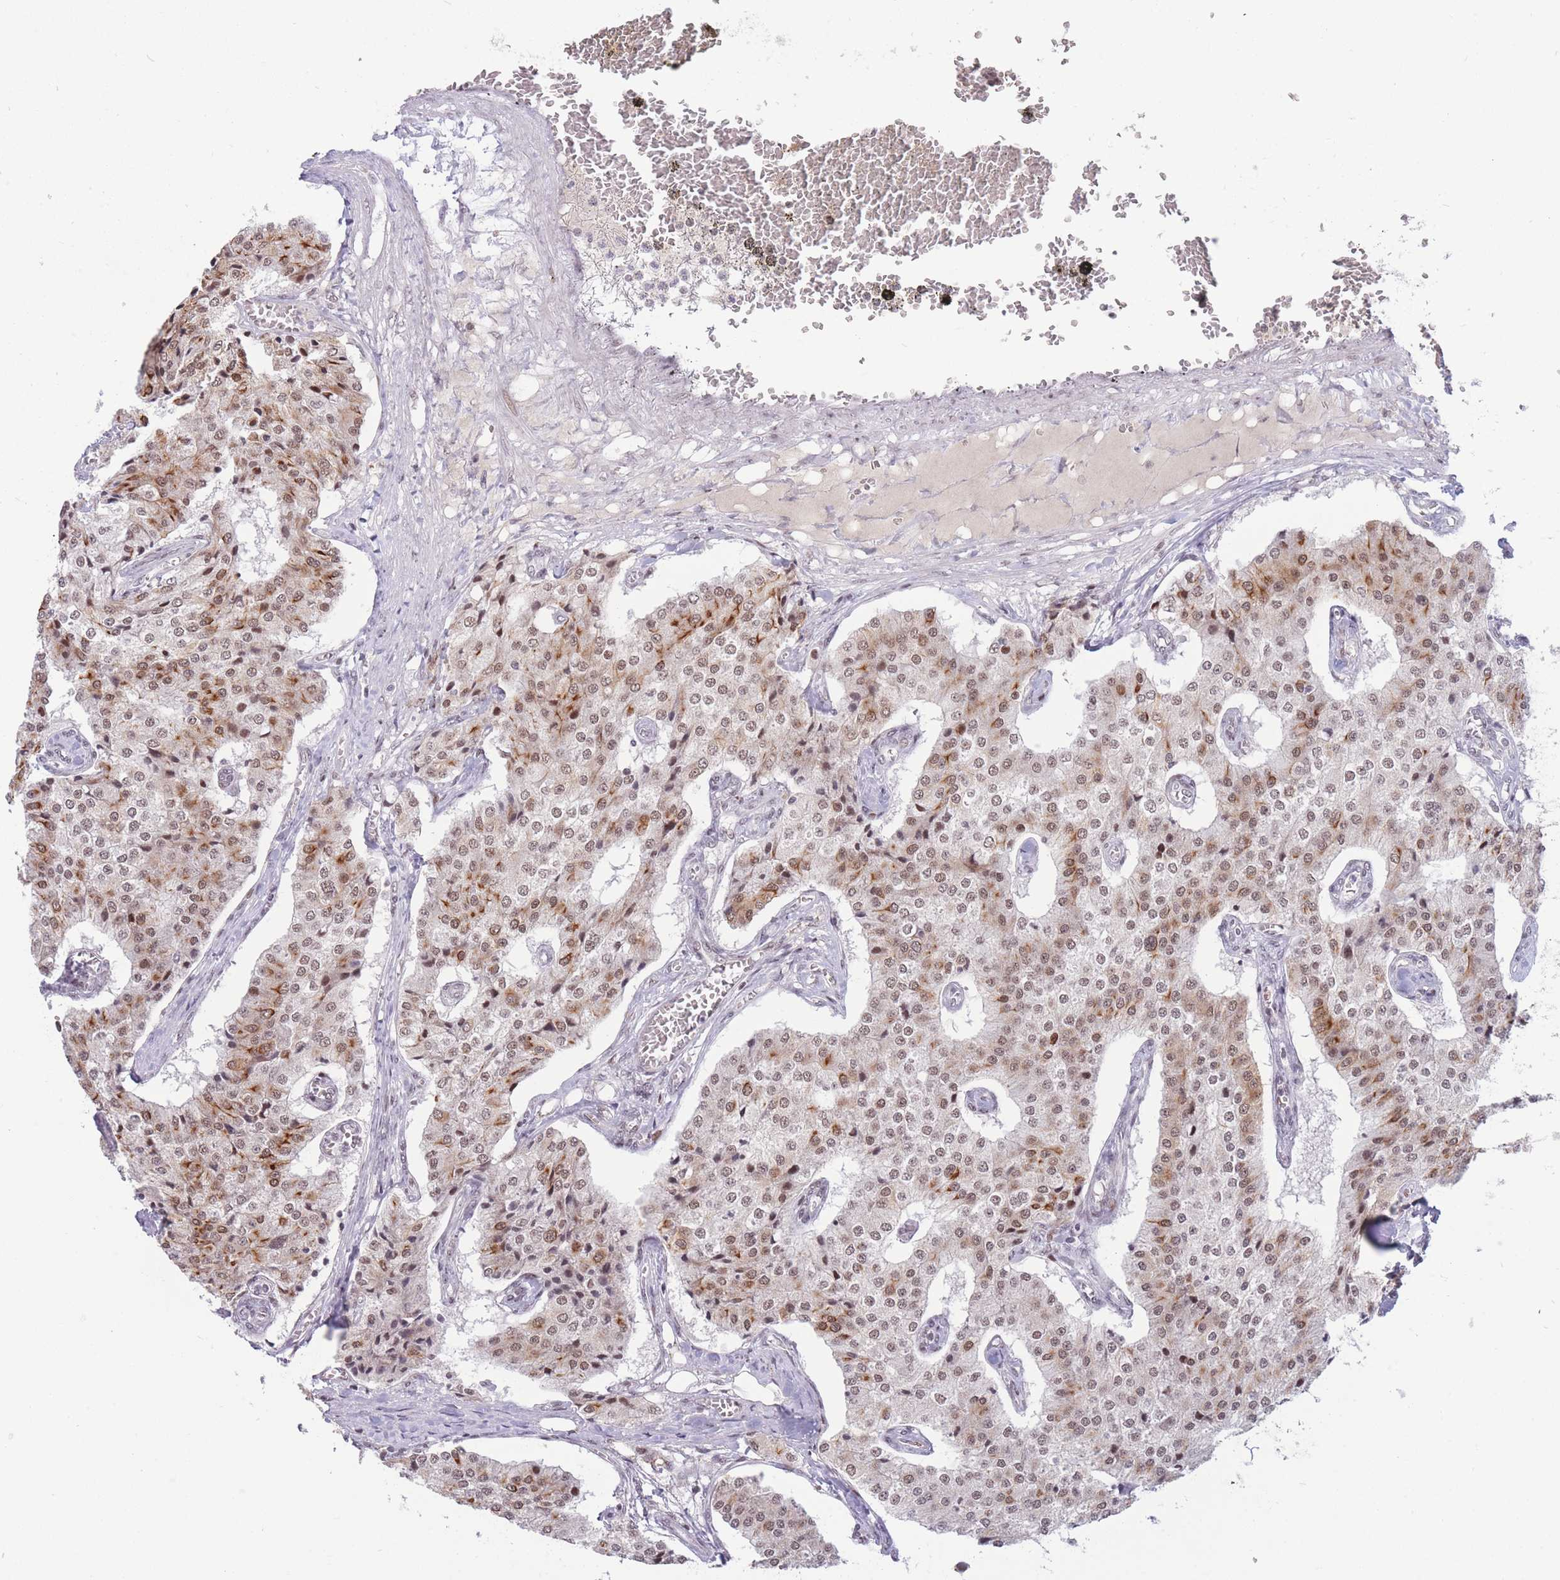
{"staining": {"intensity": "moderate", "quantity": ">75%", "location": "nuclear"}, "tissue": "carcinoid", "cell_type": "Tumor cells", "image_type": "cancer", "snomed": [{"axis": "morphology", "description": "Carcinoid, malignant, NOS"}, {"axis": "topography", "description": "Colon"}], "caption": "Protein staining by immunohistochemistry (IHC) exhibits moderate nuclear expression in approximately >75% of tumor cells in carcinoid.", "gene": "TARBP2", "patient": {"sex": "female", "age": 52}}